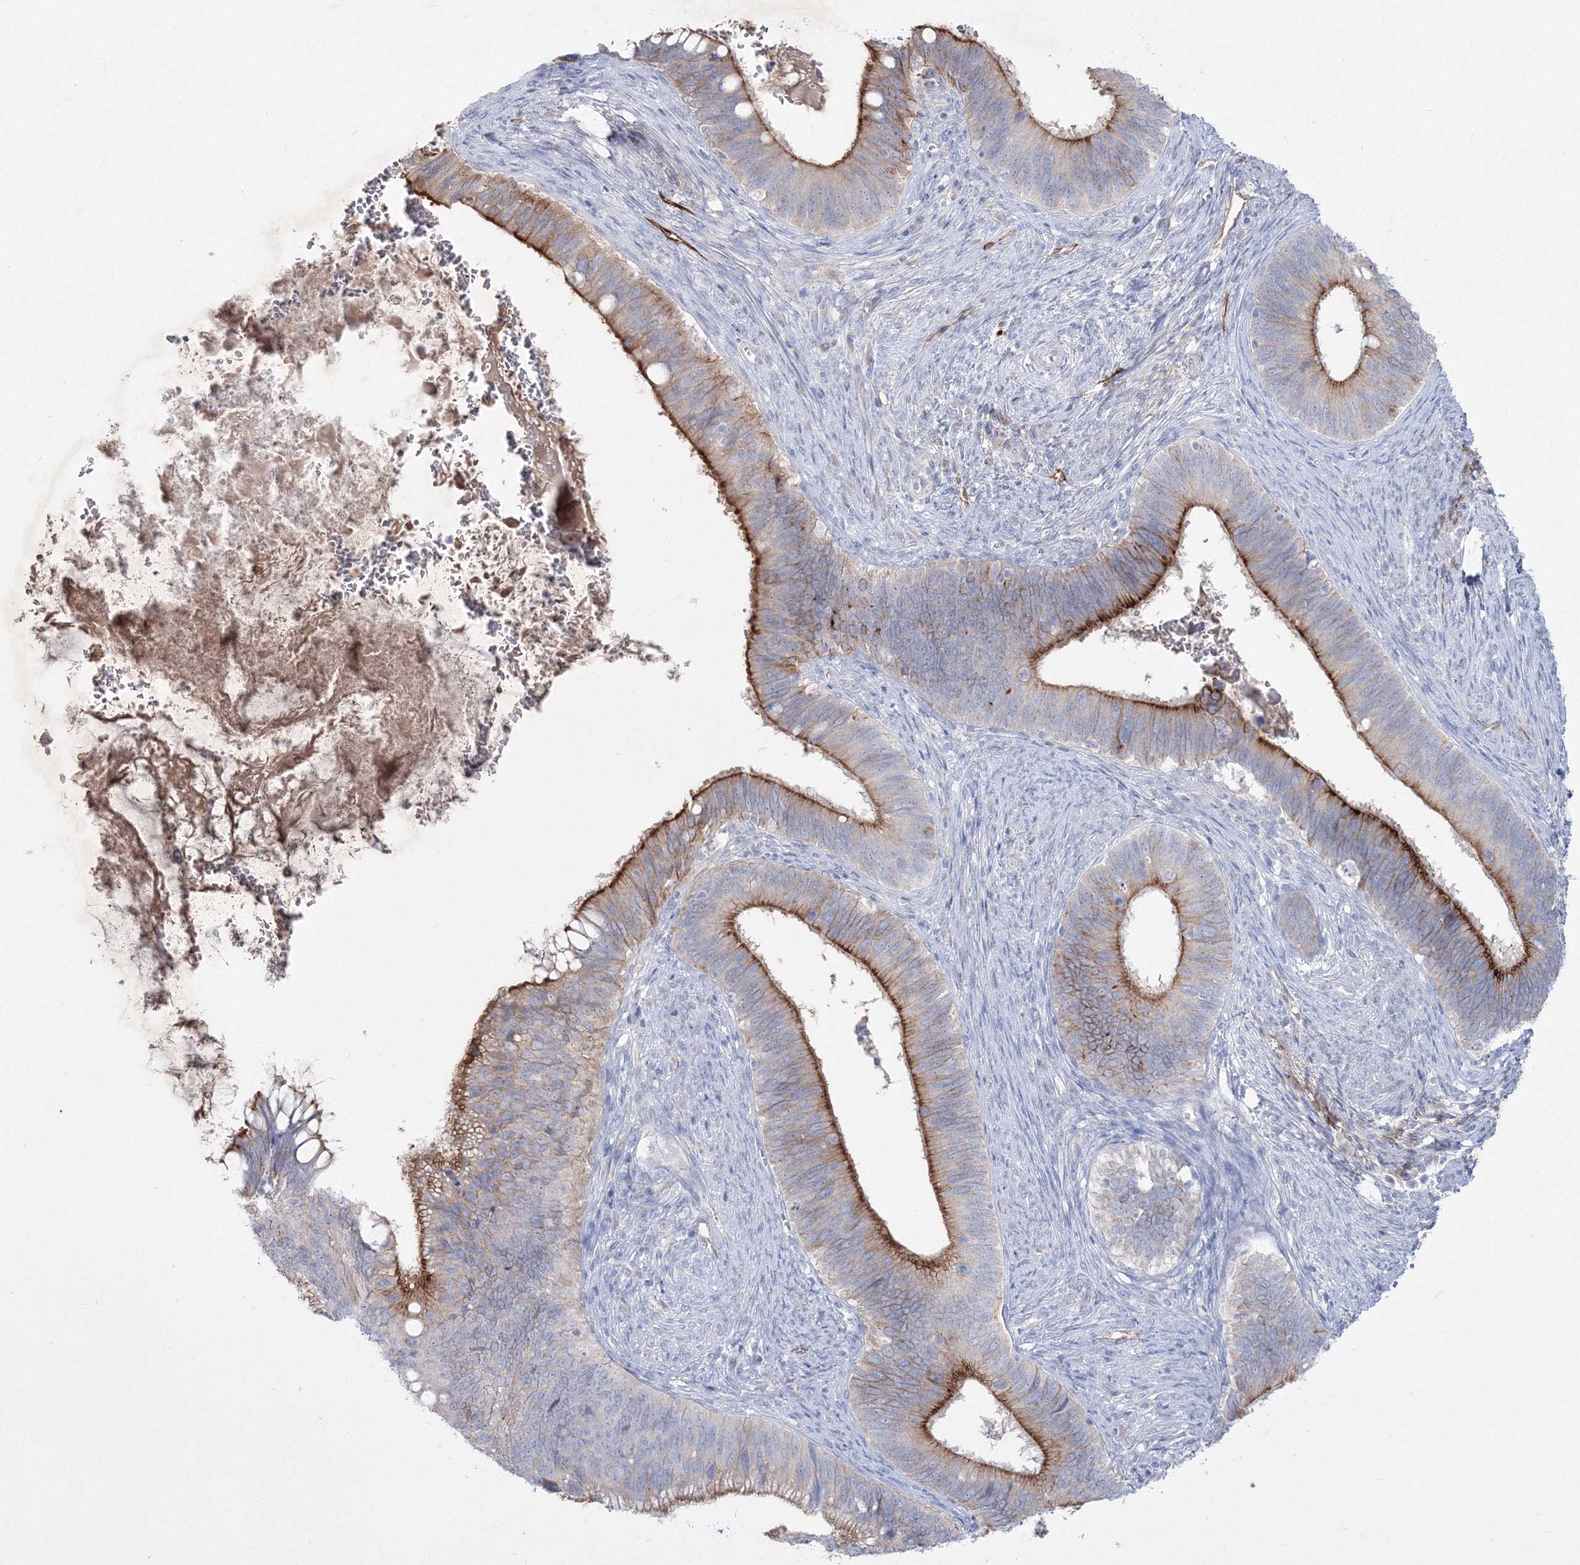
{"staining": {"intensity": "strong", "quantity": "<25%", "location": "cytoplasmic/membranous"}, "tissue": "cervical cancer", "cell_type": "Tumor cells", "image_type": "cancer", "snomed": [{"axis": "morphology", "description": "Adenocarcinoma, NOS"}, {"axis": "topography", "description": "Cervix"}], "caption": "The immunohistochemical stain labels strong cytoplasmic/membranous staining in tumor cells of adenocarcinoma (cervical) tissue. The staining is performed using DAB brown chromogen to label protein expression. The nuclei are counter-stained blue using hematoxylin.", "gene": "TMEM139", "patient": {"sex": "female", "age": 42}}